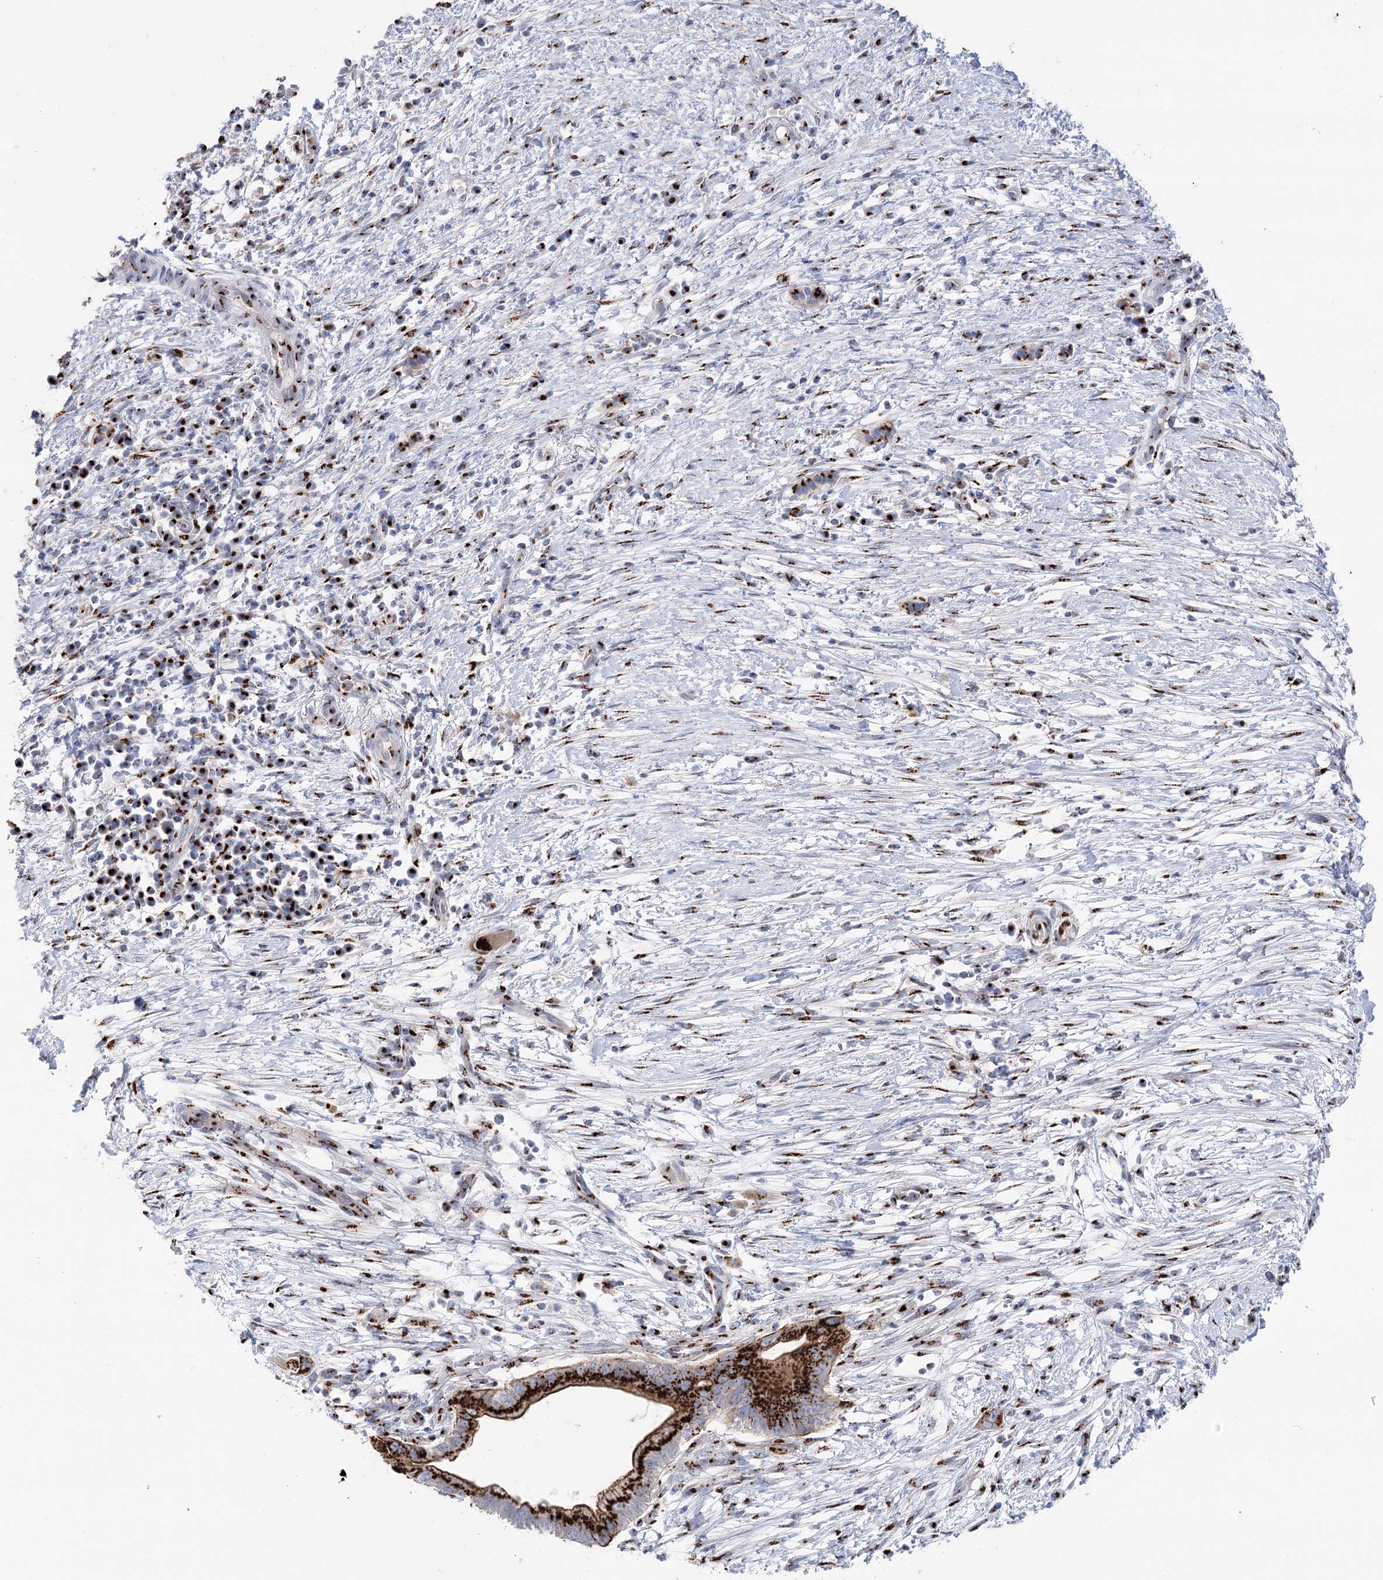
{"staining": {"intensity": "strong", "quantity": ">75%", "location": "cytoplasmic/membranous"}, "tissue": "pancreatic cancer", "cell_type": "Tumor cells", "image_type": "cancer", "snomed": [{"axis": "morphology", "description": "Adenocarcinoma, NOS"}, {"axis": "topography", "description": "Pancreas"}], "caption": "IHC (DAB (3,3'-diaminobenzidine)) staining of pancreatic cancer exhibits strong cytoplasmic/membranous protein positivity in approximately >75% of tumor cells.", "gene": "TMEM165", "patient": {"sex": "male", "age": 68}}